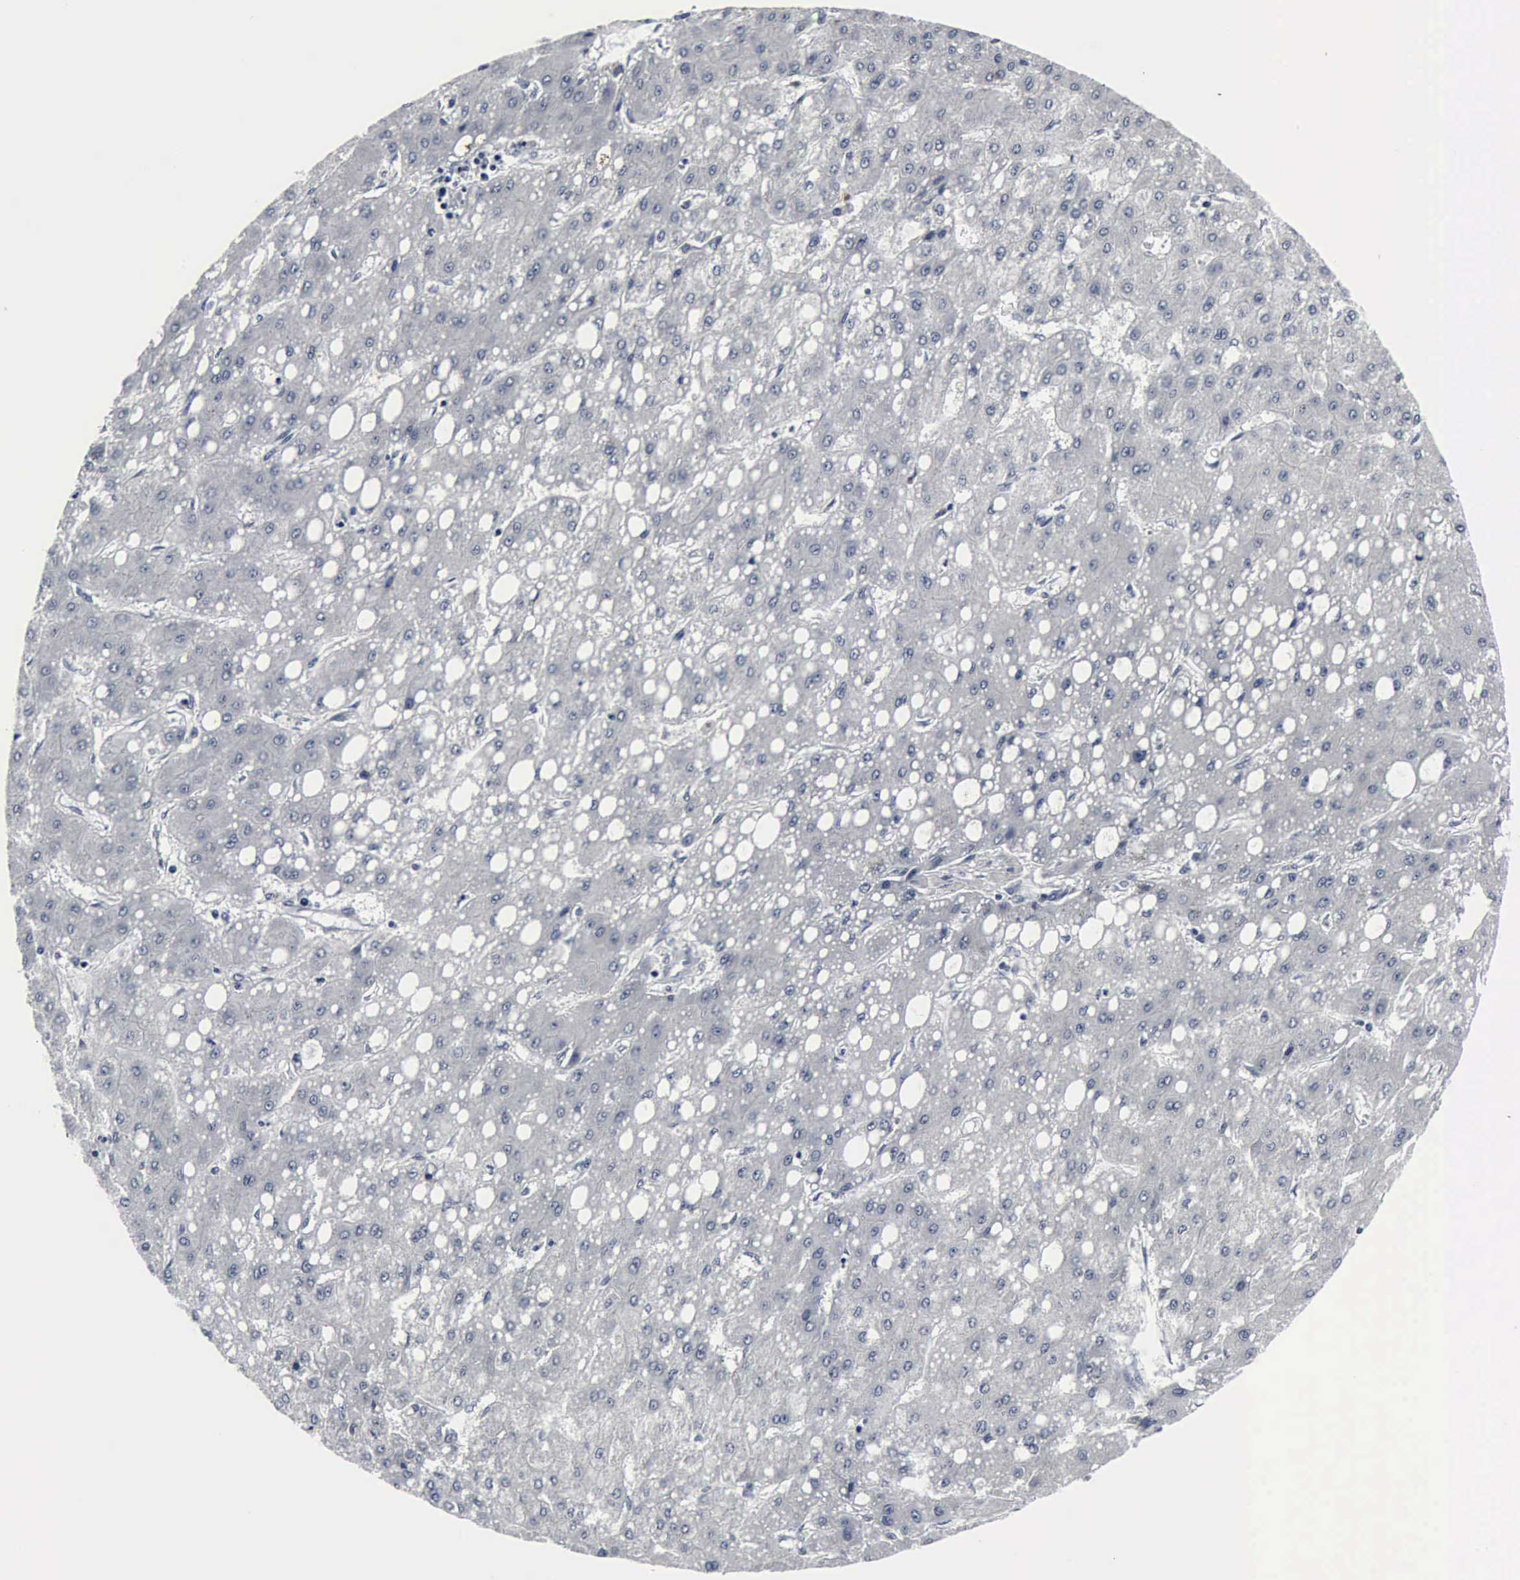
{"staining": {"intensity": "negative", "quantity": "none", "location": "none"}, "tissue": "liver cancer", "cell_type": "Tumor cells", "image_type": "cancer", "snomed": [{"axis": "morphology", "description": "Carcinoma, Hepatocellular, NOS"}, {"axis": "topography", "description": "Liver"}], "caption": "This is an immunohistochemistry (IHC) image of liver hepatocellular carcinoma. There is no staining in tumor cells.", "gene": "SNAP25", "patient": {"sex": "female", "age": 52}}